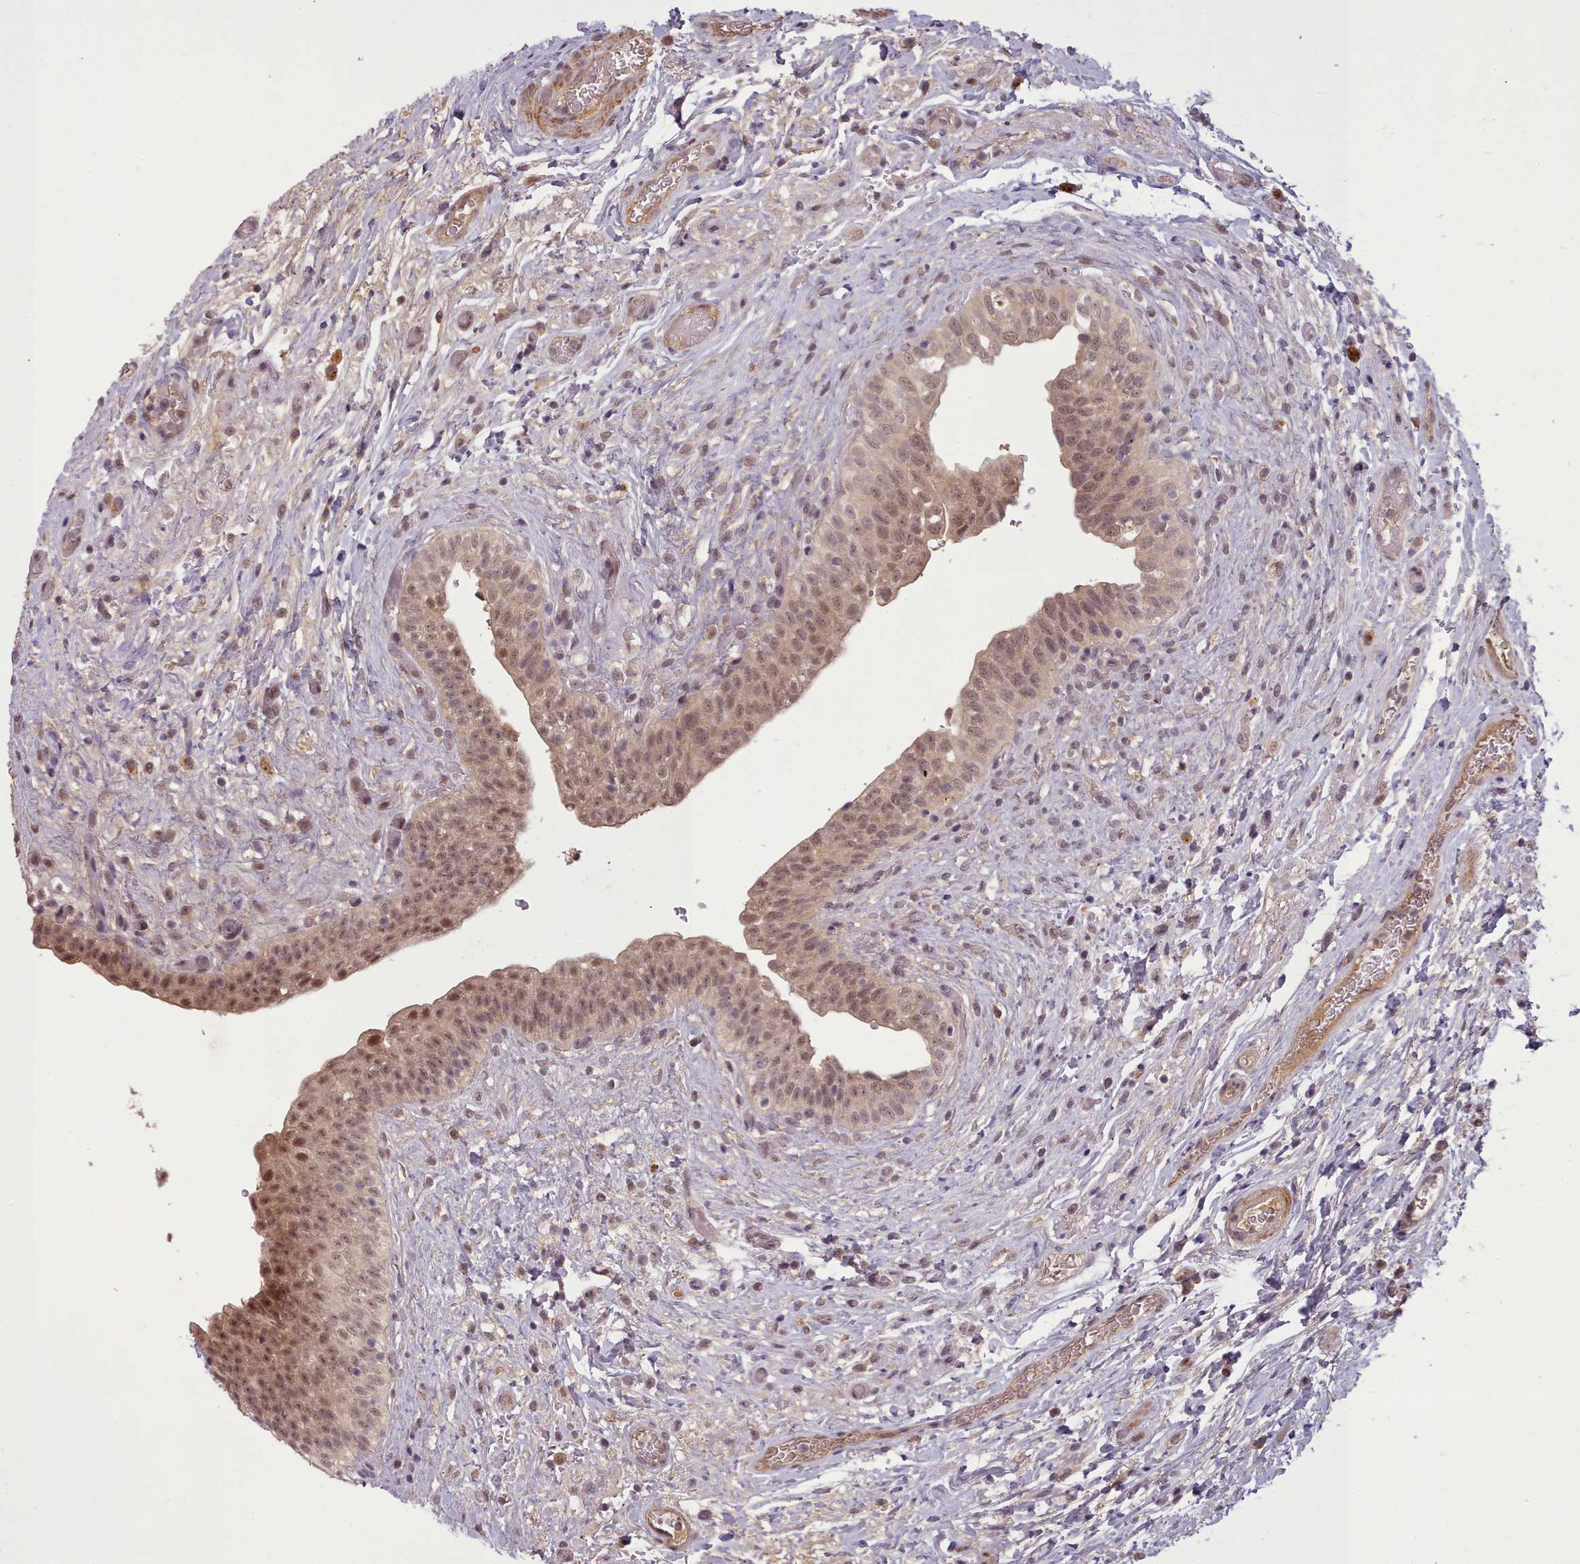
{"staining": {"intensity": "moderate", "quantity": "25%-75%", "location": "cytoplasmic/membranous,nuclear"}, "tissue": "urinary bladder", "cell_type": "Urothelial cells", "image_type": "normal", "snomed": [{"axis": "morphology", "description": "Normal tissue, NOS"}, {"axis": "topography", "description": "Urinary bladder"}], "caption": "Immunohistochemistry of benign human urinary bladder reveals medium levels of moderate cytoplasmic/membranous,nuclear expression in about 25%-75% of urothelial cells.", "gene": "CDC6", "patient": {"sex": "male", "age": 69}}